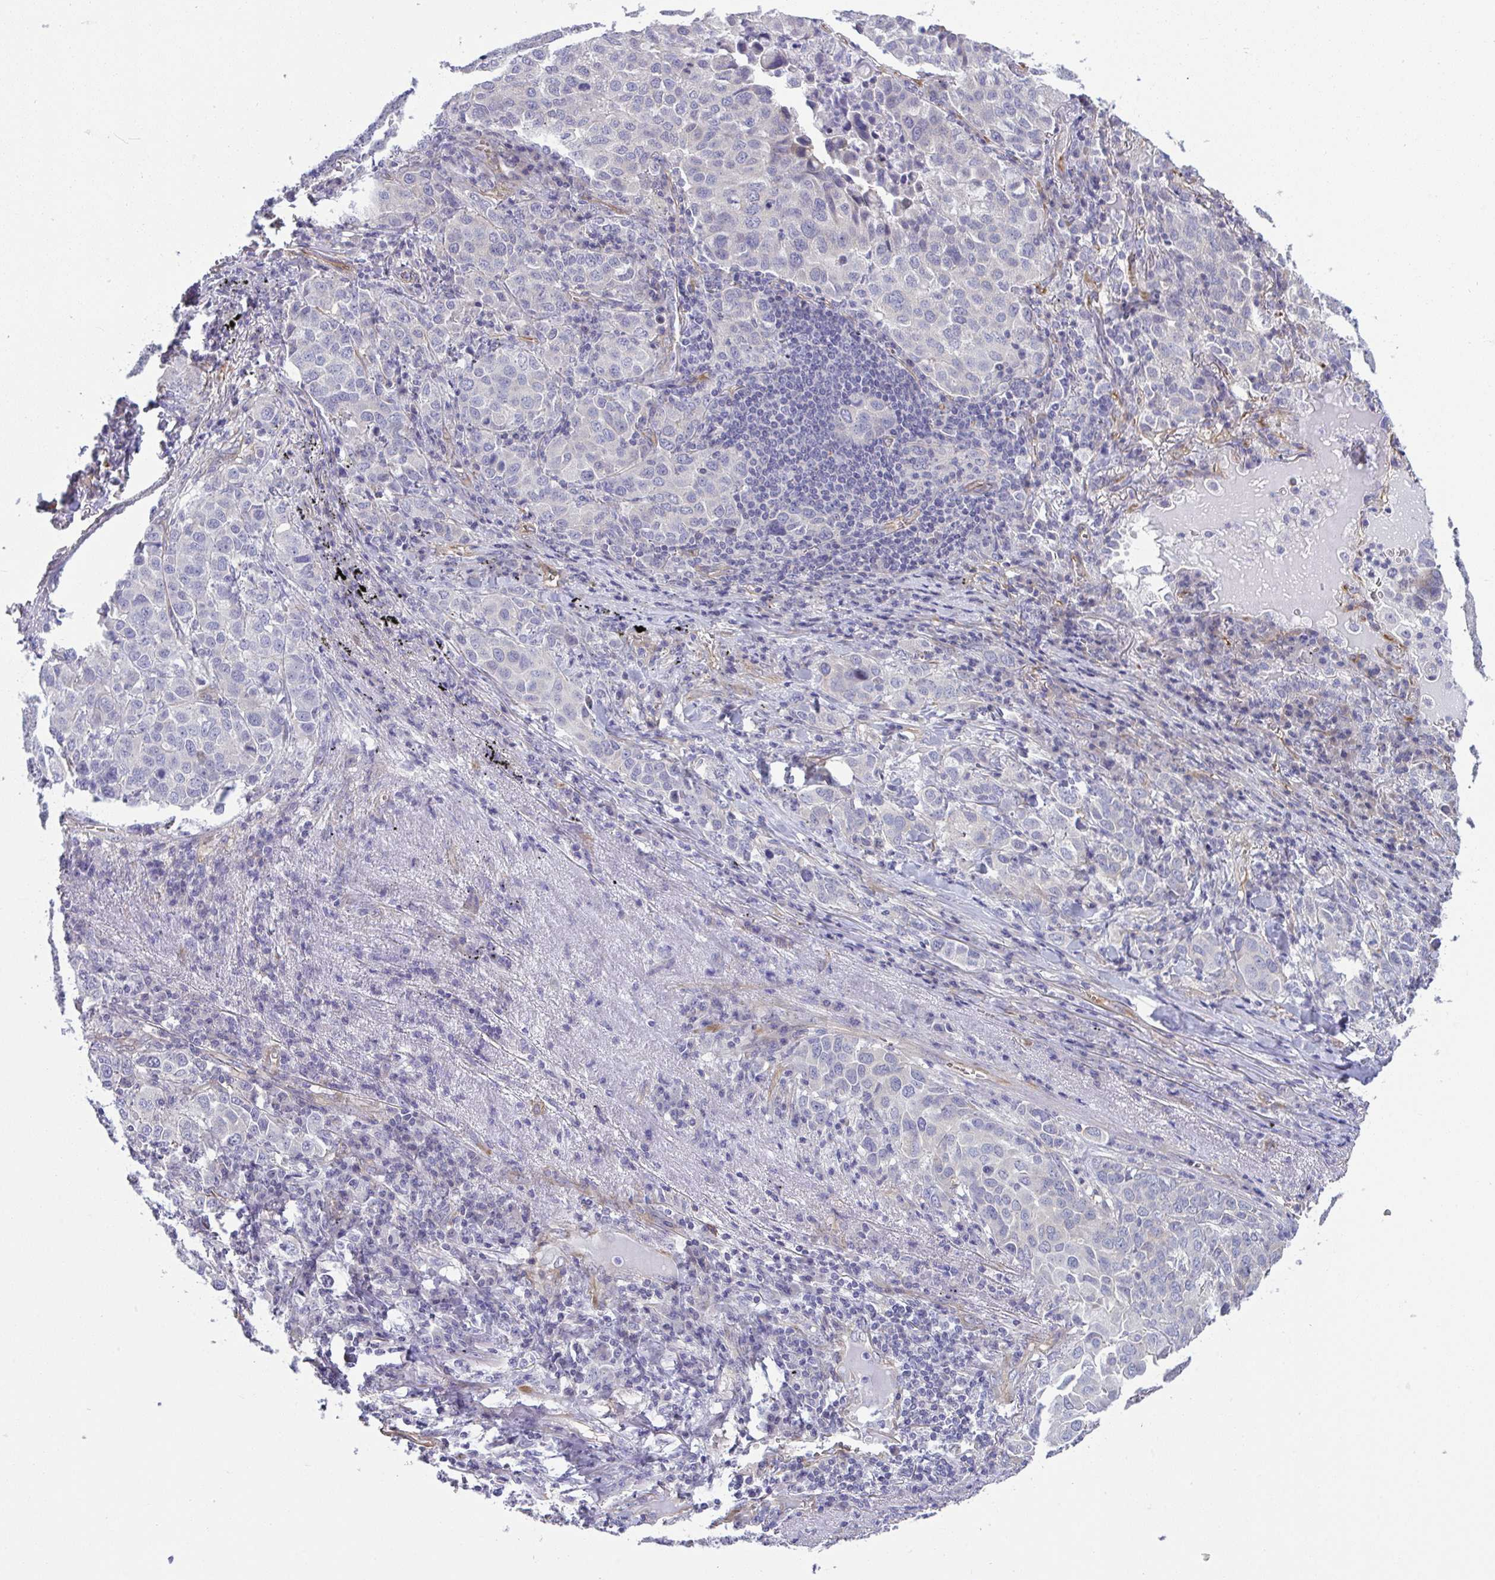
{"staining": {"intensity": "negative", "quantity": "none", "location": "none"}, "tissue": "lung cancer", "cell_type": "Tumor cells", "image_type": "cancer", "snomed": [{"axis": "morphology", "description": "Adenocarcinoma, NOS"}, {"axis": "morphology", "description": "Adenocarcinoma, metastatic, NOS"}, {"axis": "topography", "description": "Lymph node"}, {"axis": "topography", "description": "Lung"}], "caption": "Immunohistochemistry (IHC) of human lung adenocarcinoma demonstrates no staining in tumor cells.", "gene": "MYL12A", "patient": {"sex": "female", "age": 65}}